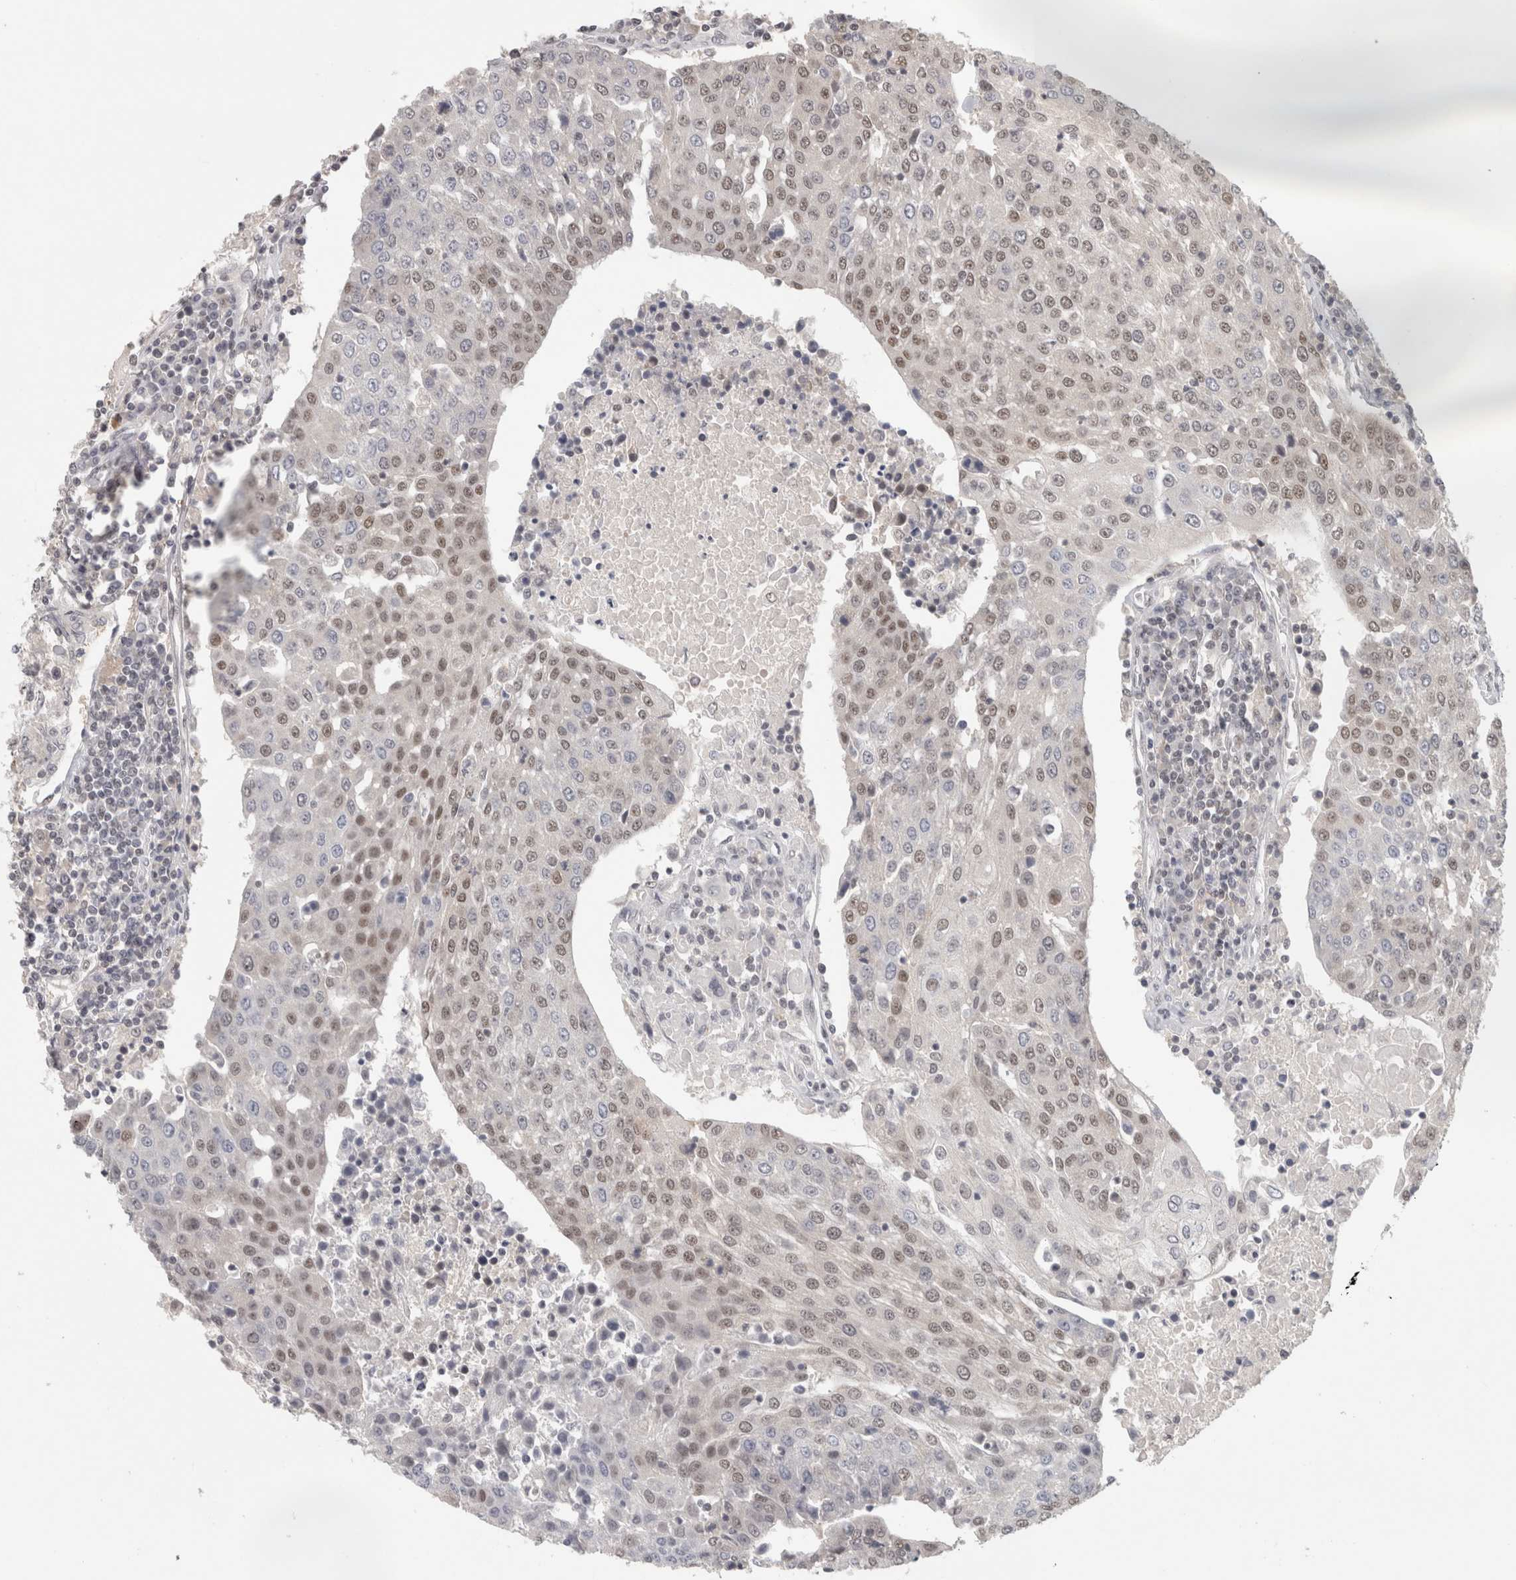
{"staining": {"intensity": "weak", "quantity": "25%-75%", "location": "nuclear"}, "tissue": "urothelial cancer", "cell_type": "Tumor cells", "image_type": "cancer", "snomed": [{"axis": "morphology", "description": "Urothelial carcinoma, High grade"}, {"axis": "topography", "description": "Urinary bladder"}], "caption": "This histopathology image demonstrates immunohistochemistry (IHC) staining of human urothelial carcinoma (high-grade), with low weak nuclear positivity in about 25%-75% of tumor cells.", "gene": "ZNF830", "patient": {"sex": "female", "age": 85}}